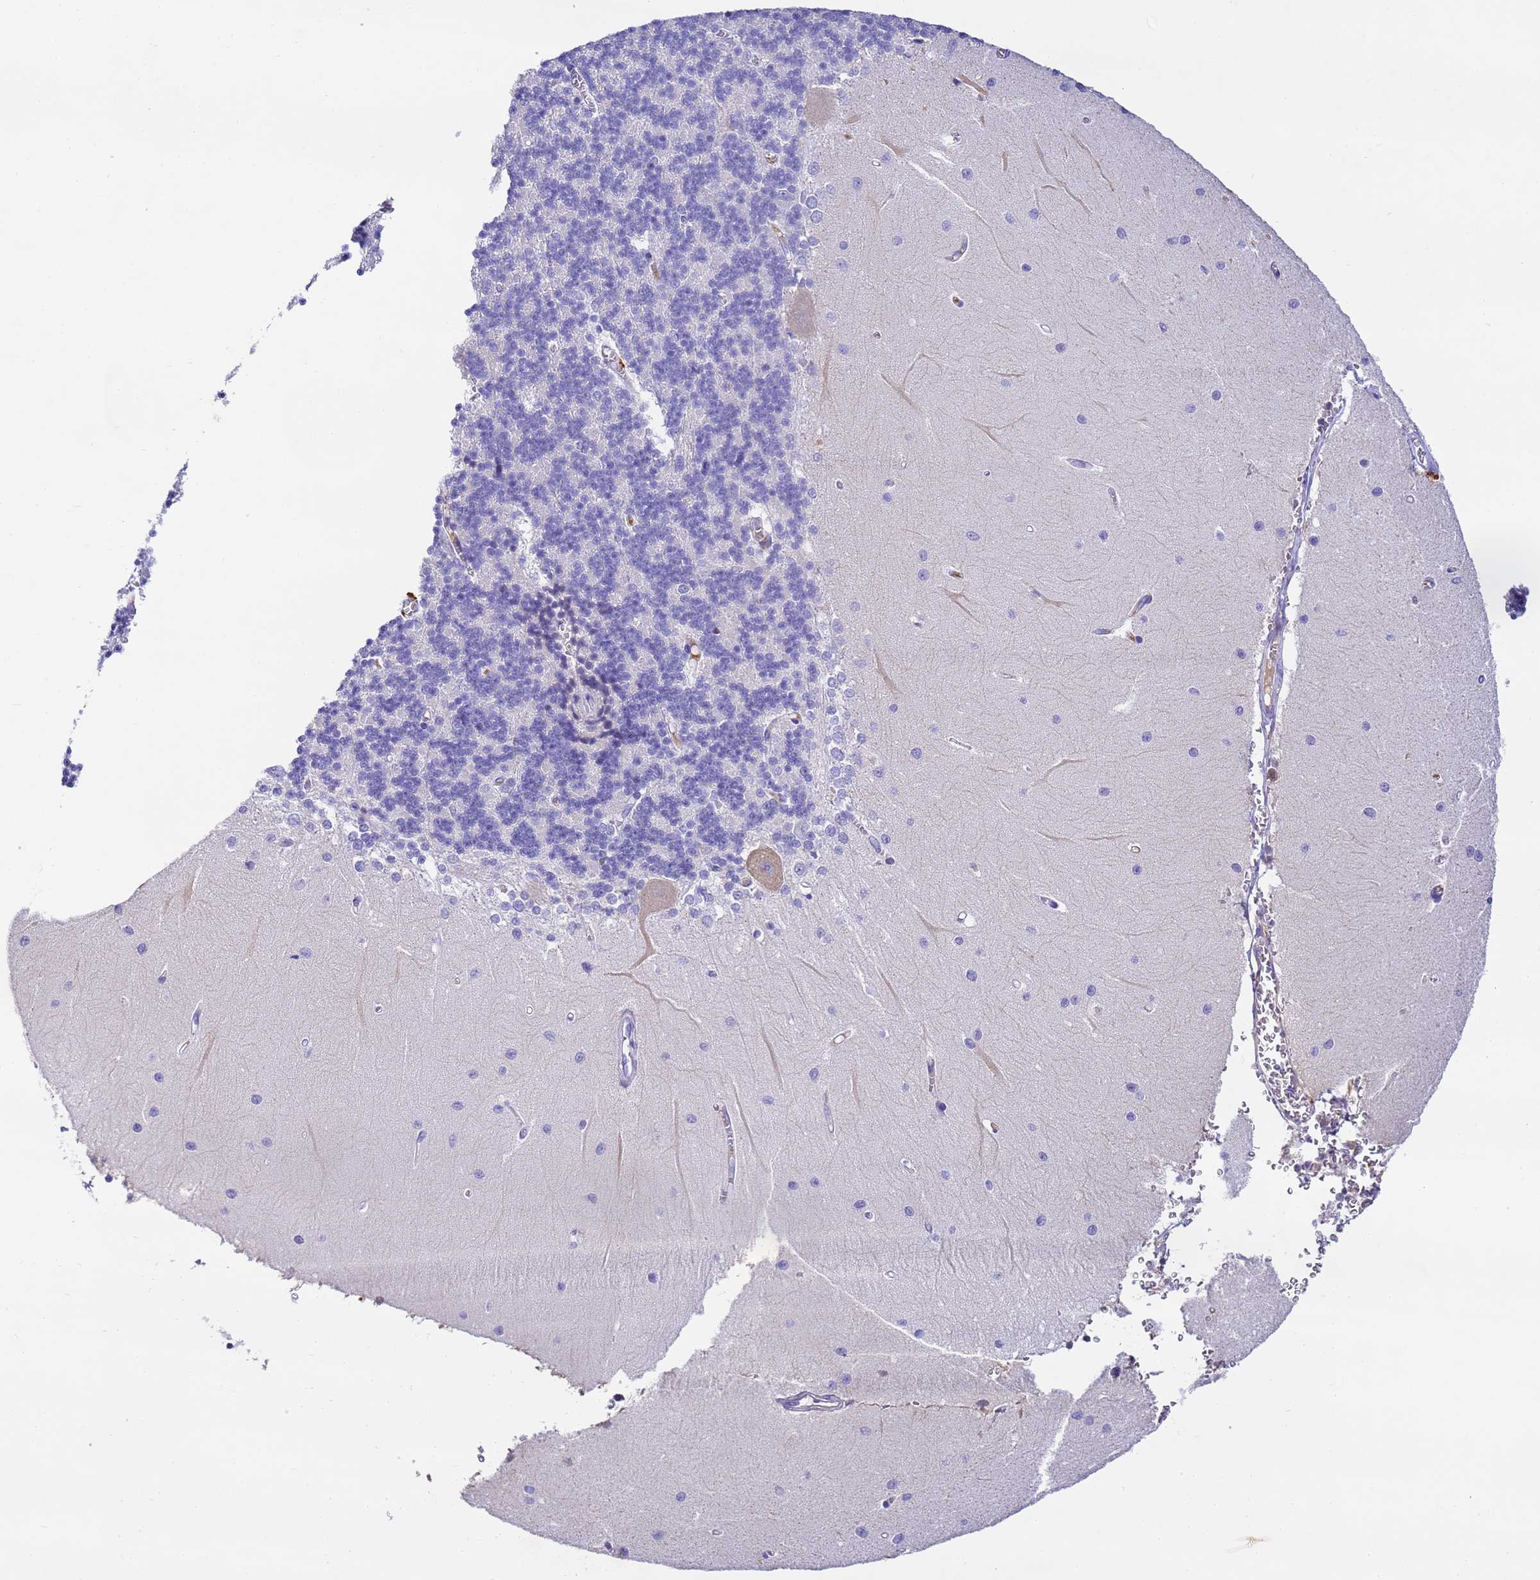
{"staining": {"intensity": "negative", "quantity": "none", "location": "none"}, "tissue": "cerebellum", "cell_type": "Cells in granular layer", "image_type": "normal", "snomed": [{"axis": "morphology", "description": "Normal tissue, NOS"}, {"axis": "topography", "description": "Cerebellum"}], "caption": "There is no significant staining in cells in granular layer of cerebellum. The staining is performed using DAB (3,3'-diaminobenzidine) brown chromogen with nuclei counter-stained in using hematoxylin.", "gene": "CFHR1", "patient": {"sex": "male", "age": 37}}